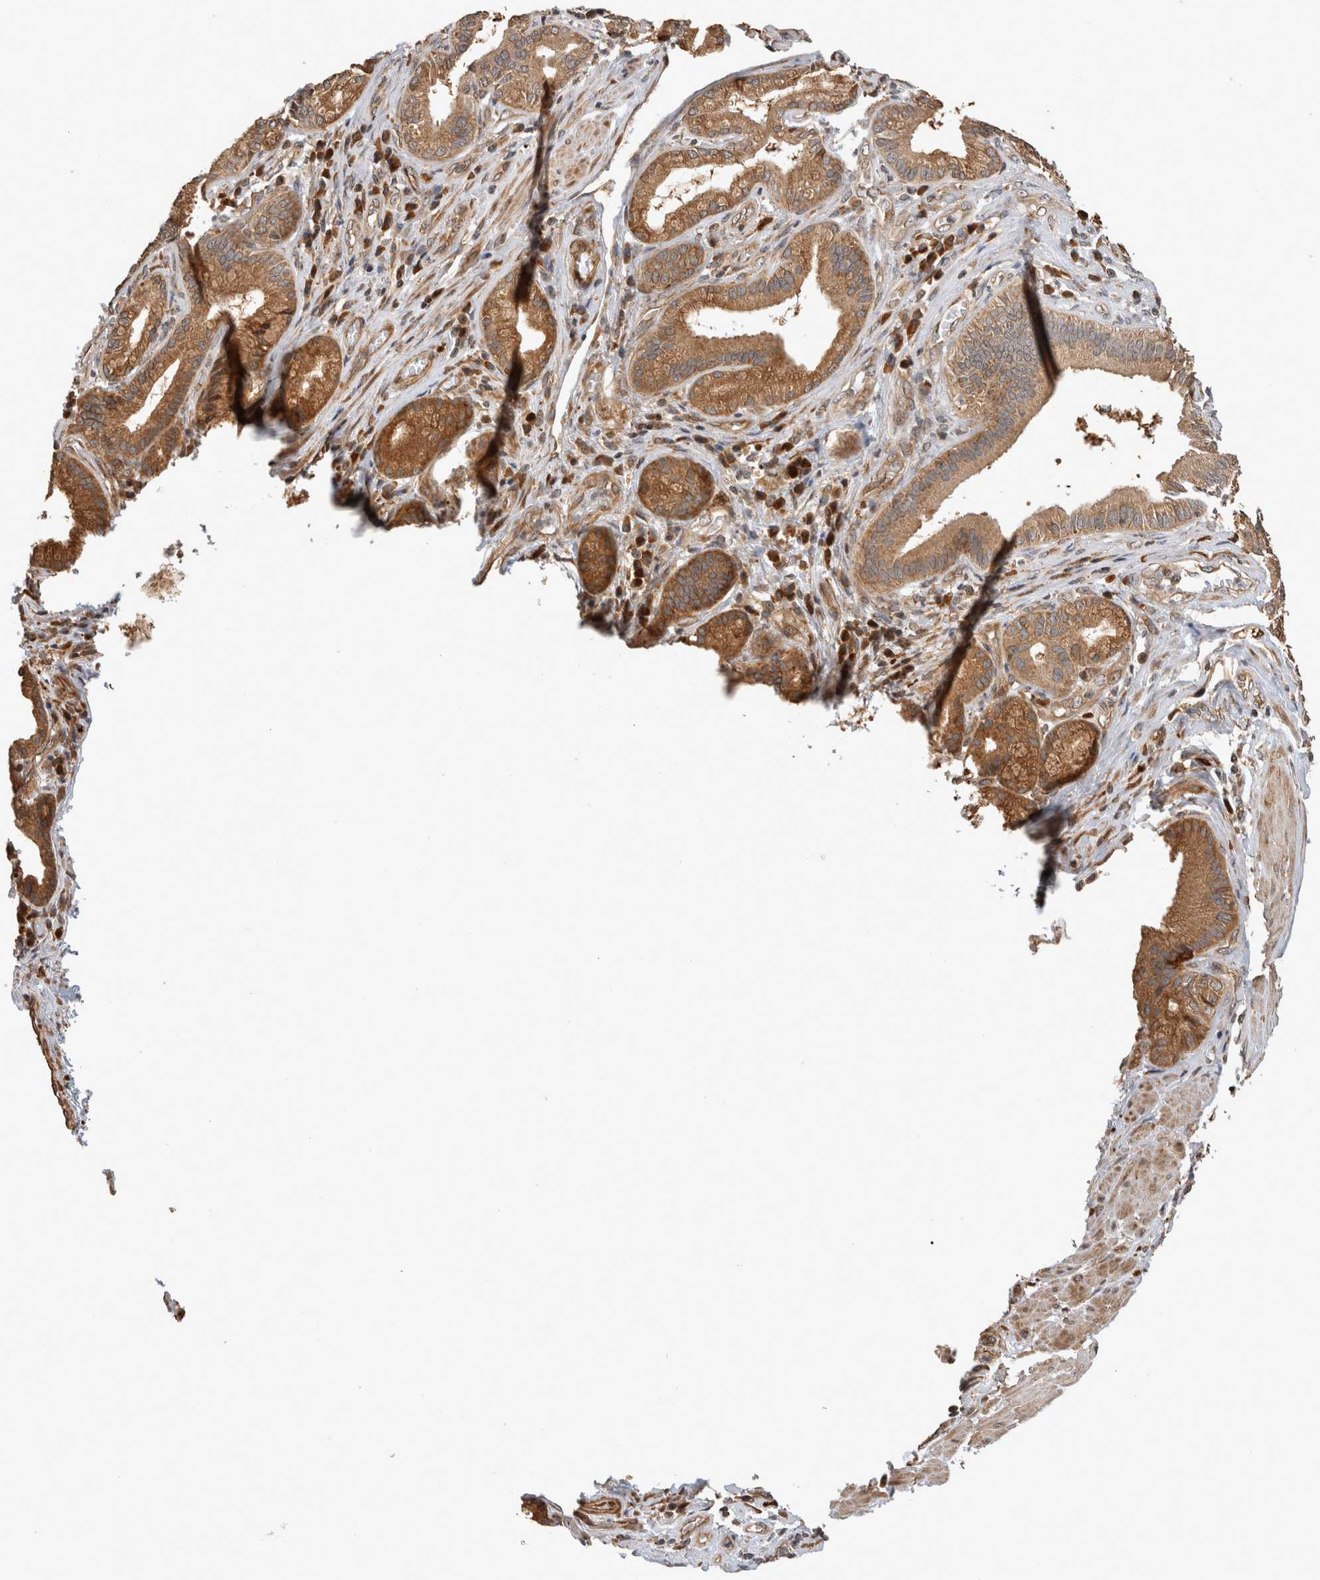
{"staining": {"intensity": "moderate", "quantity": ">75%", "location": "cytoplasmic/membranous"}, "tissue": "pancreatic cancer", "cell_type": "Tumor cells", "image_type": "cancer", "snomed": [{"axis": "morphology", "description": "Adenocarcinoma, NOS"}, {"axis": "topography", "description": "Pancreas"}], "caption": "Immunohistochemical staining of human pancreatic adenocarcinoma shows moderate cytoplasmic/membranous protein positivity in about >75% of tumor cells.", "gene": "PCDHB15", "patient": {"sex": "female", "age": 75}}